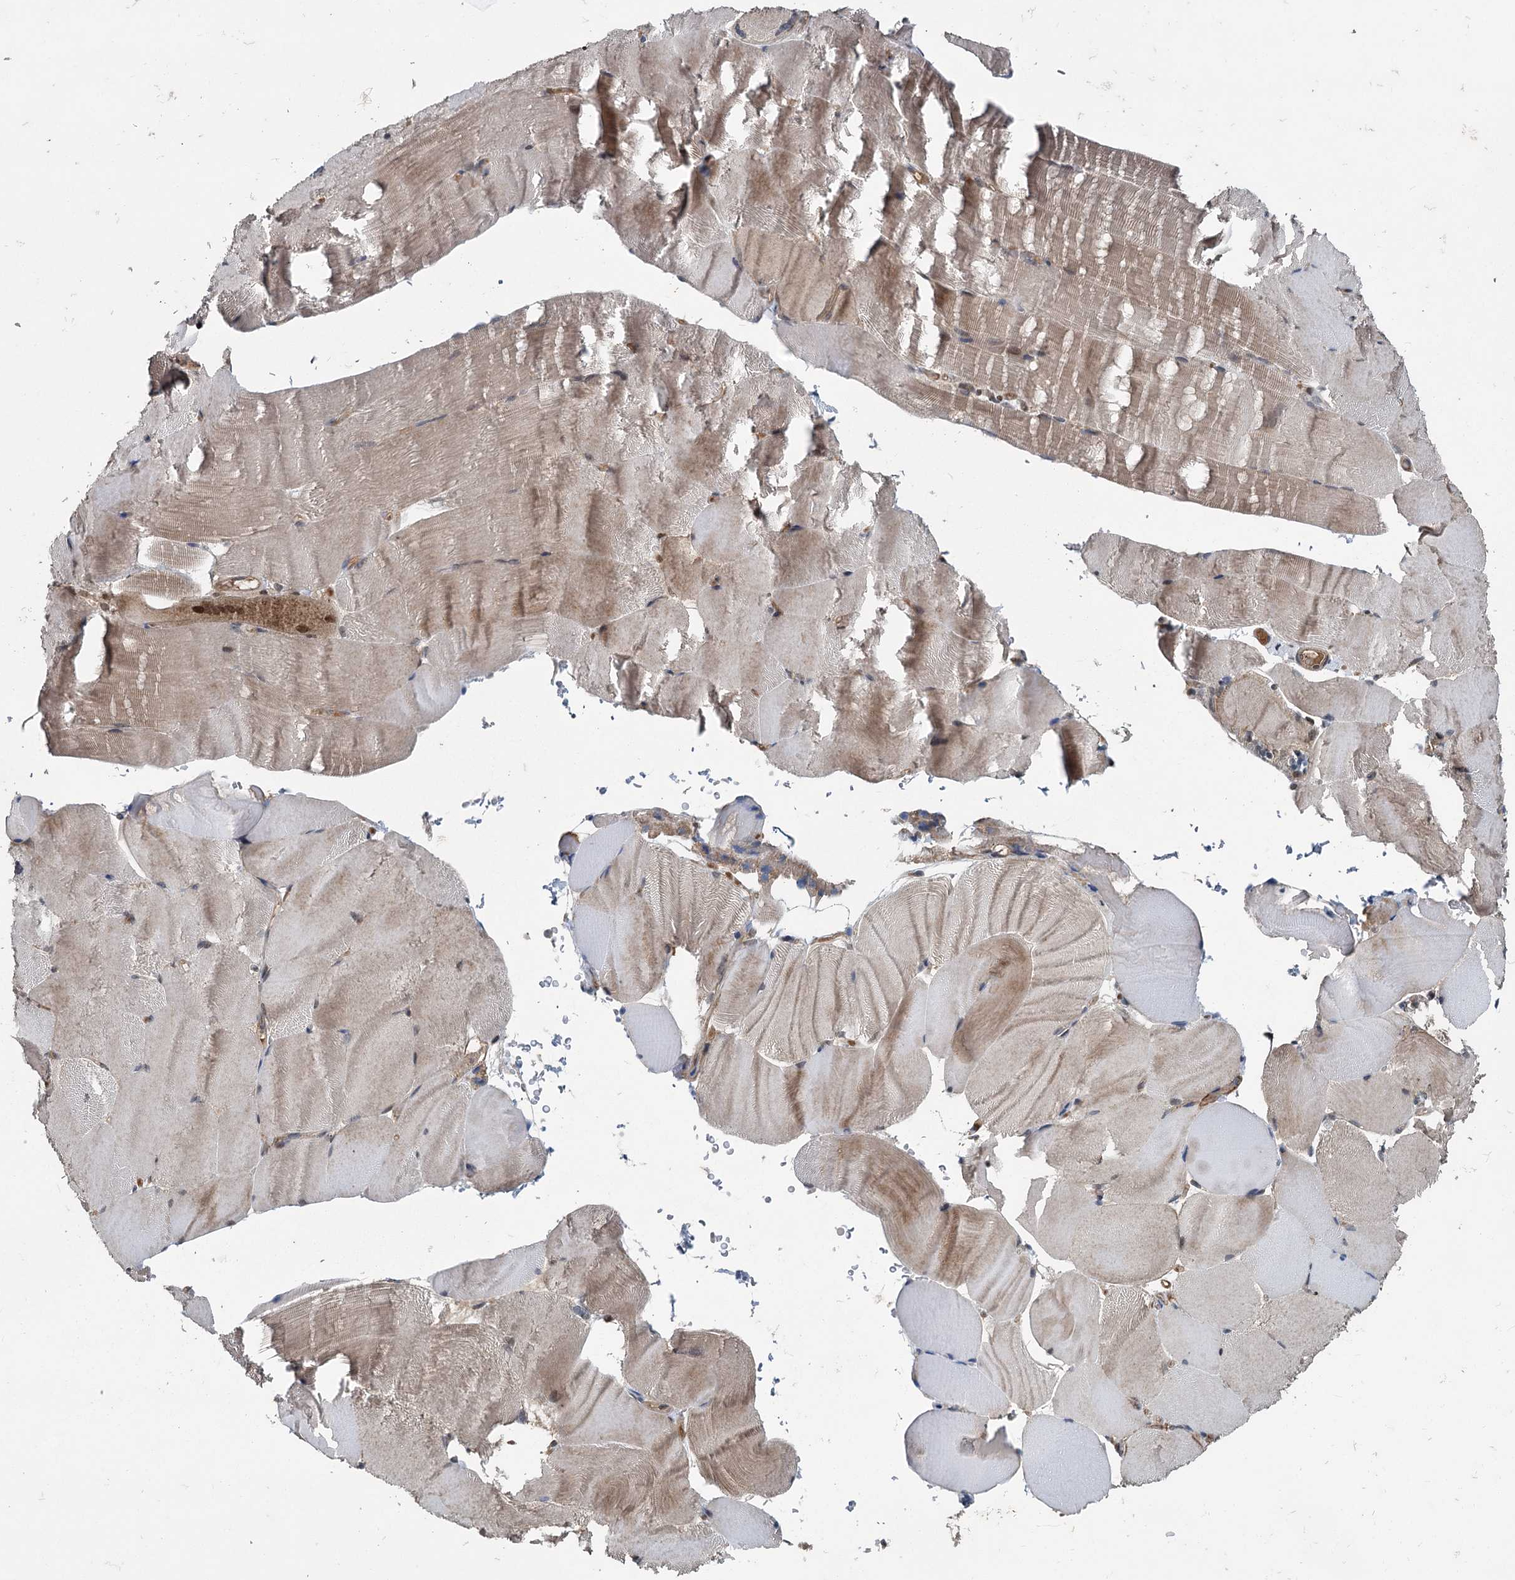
{"staining": {"intensity": "weak", "quantity": "25%-75%", "location": "cytoplasmic/membranous"}, "tissue": "skeletal muscle", "cell_type": "Myocytes", "image_type": "normal", "snomed": [{"axis": "morphology", "description": "Normal tissue, NOS"}, {"axis": "topography", "description": "Skeletal muscle"}, {"axis": "topography", "description": "Parathyroid gland"}], "caption": "Protein staining of normal skeletal muscle shows weak cytoplasmic/membranous staining in approximately 25%-75% of myocytes.", "gene": "MYG1", "patient": {"sex": "female", "age": 37}}